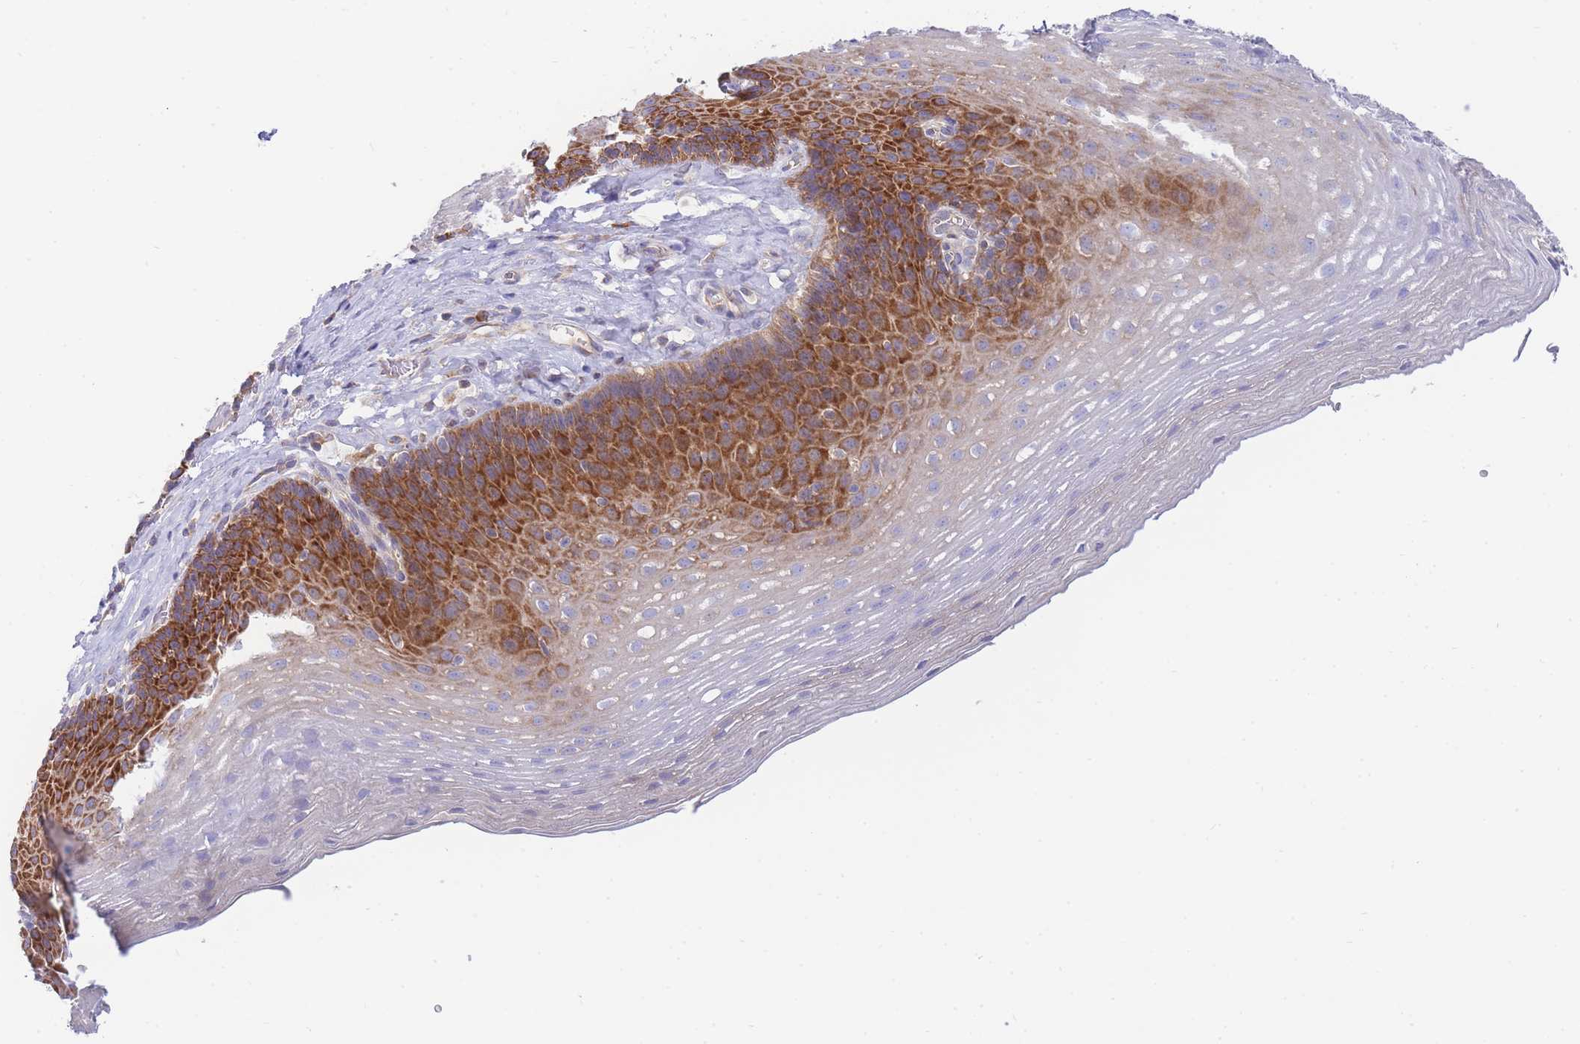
{"staining": {"intensity": "strong", "quantity": "25%-75%", "location": "cytoplasmic/membranous"}, "tissue": "esophagus", "cell_type": "Squamous epithelial cells", "image_type": "normal", "snomed": [{"axis": "morphology", "description": "Normal tissue, NOS"}, {"axis": "topography", "description": "Esophagus"}], "caption": "Protein staining shows strong cytoplasmic/membranous staining in approximately 25%-75% of squamous epithelial cells in unremarkable esophagus.", "gene": "SH2B2", "patient": {"sex": "female", "age": 66}}